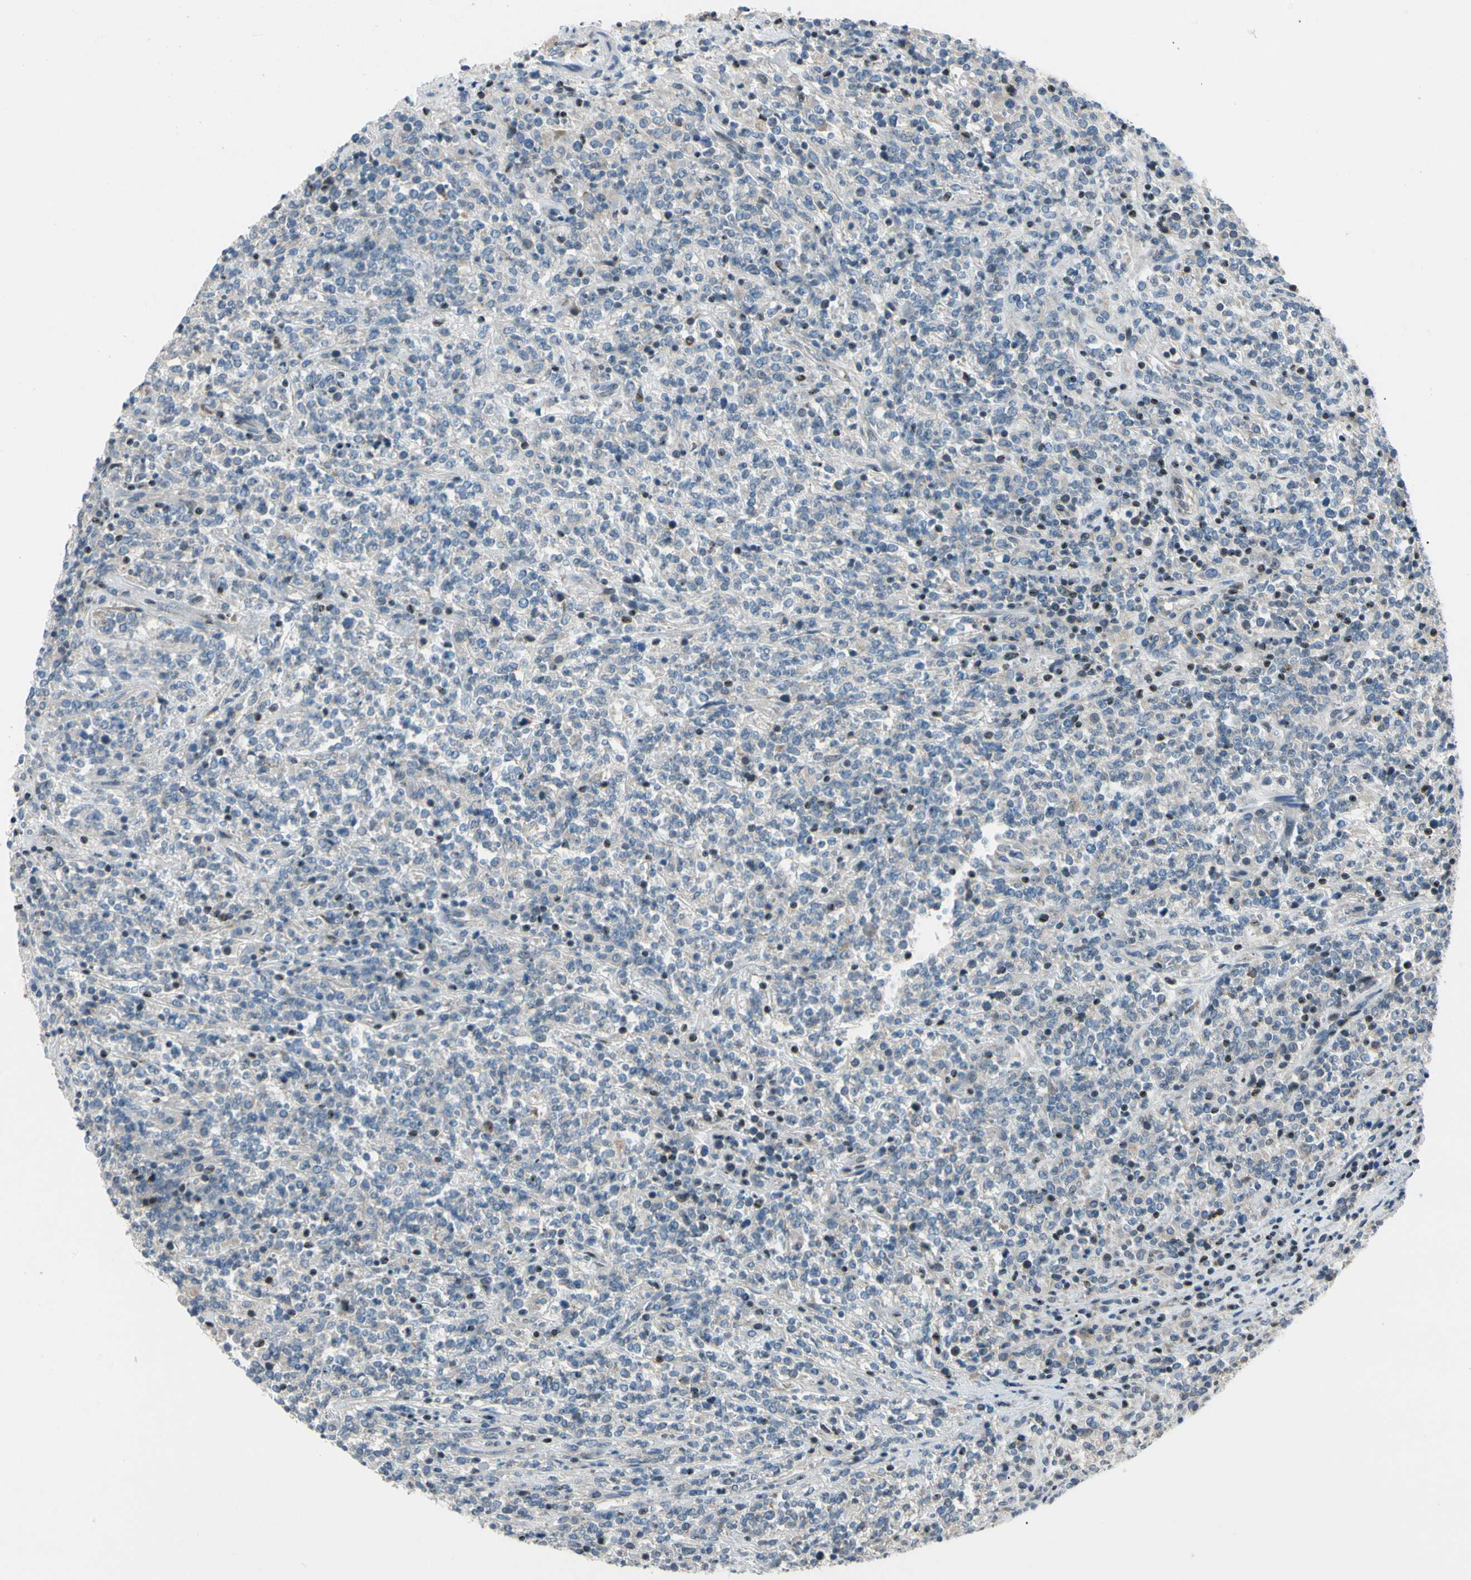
{"staining": {"intensity": "negative", "quantity": "none", "location": "none"}, "tissue": "lymphoma", "cell_type": "Tumor cells", "image_type": "cancer", "snomed": [{"axis": "morphology", "description": "Malignant lymphoma, non-Hodgkin's type, High grade"}, {"axis": "topography", "description": "Soft tissue"}], "caption": "Immunohistochemistry (IHC) image of human malignant lymphoma, non-Hodgkin's type (high-grade) stained for a protein (brown), which shows no staining in tumor cells. Brightfield microscopy of immunohistochemistry (IHC) stained with DAB (3,3'-diaminobenzidine) (brown) and hematoxylin (blue), captured at high magnification.", "gene": "CDH6", "patient": {"sex": "male", "age": 18}}